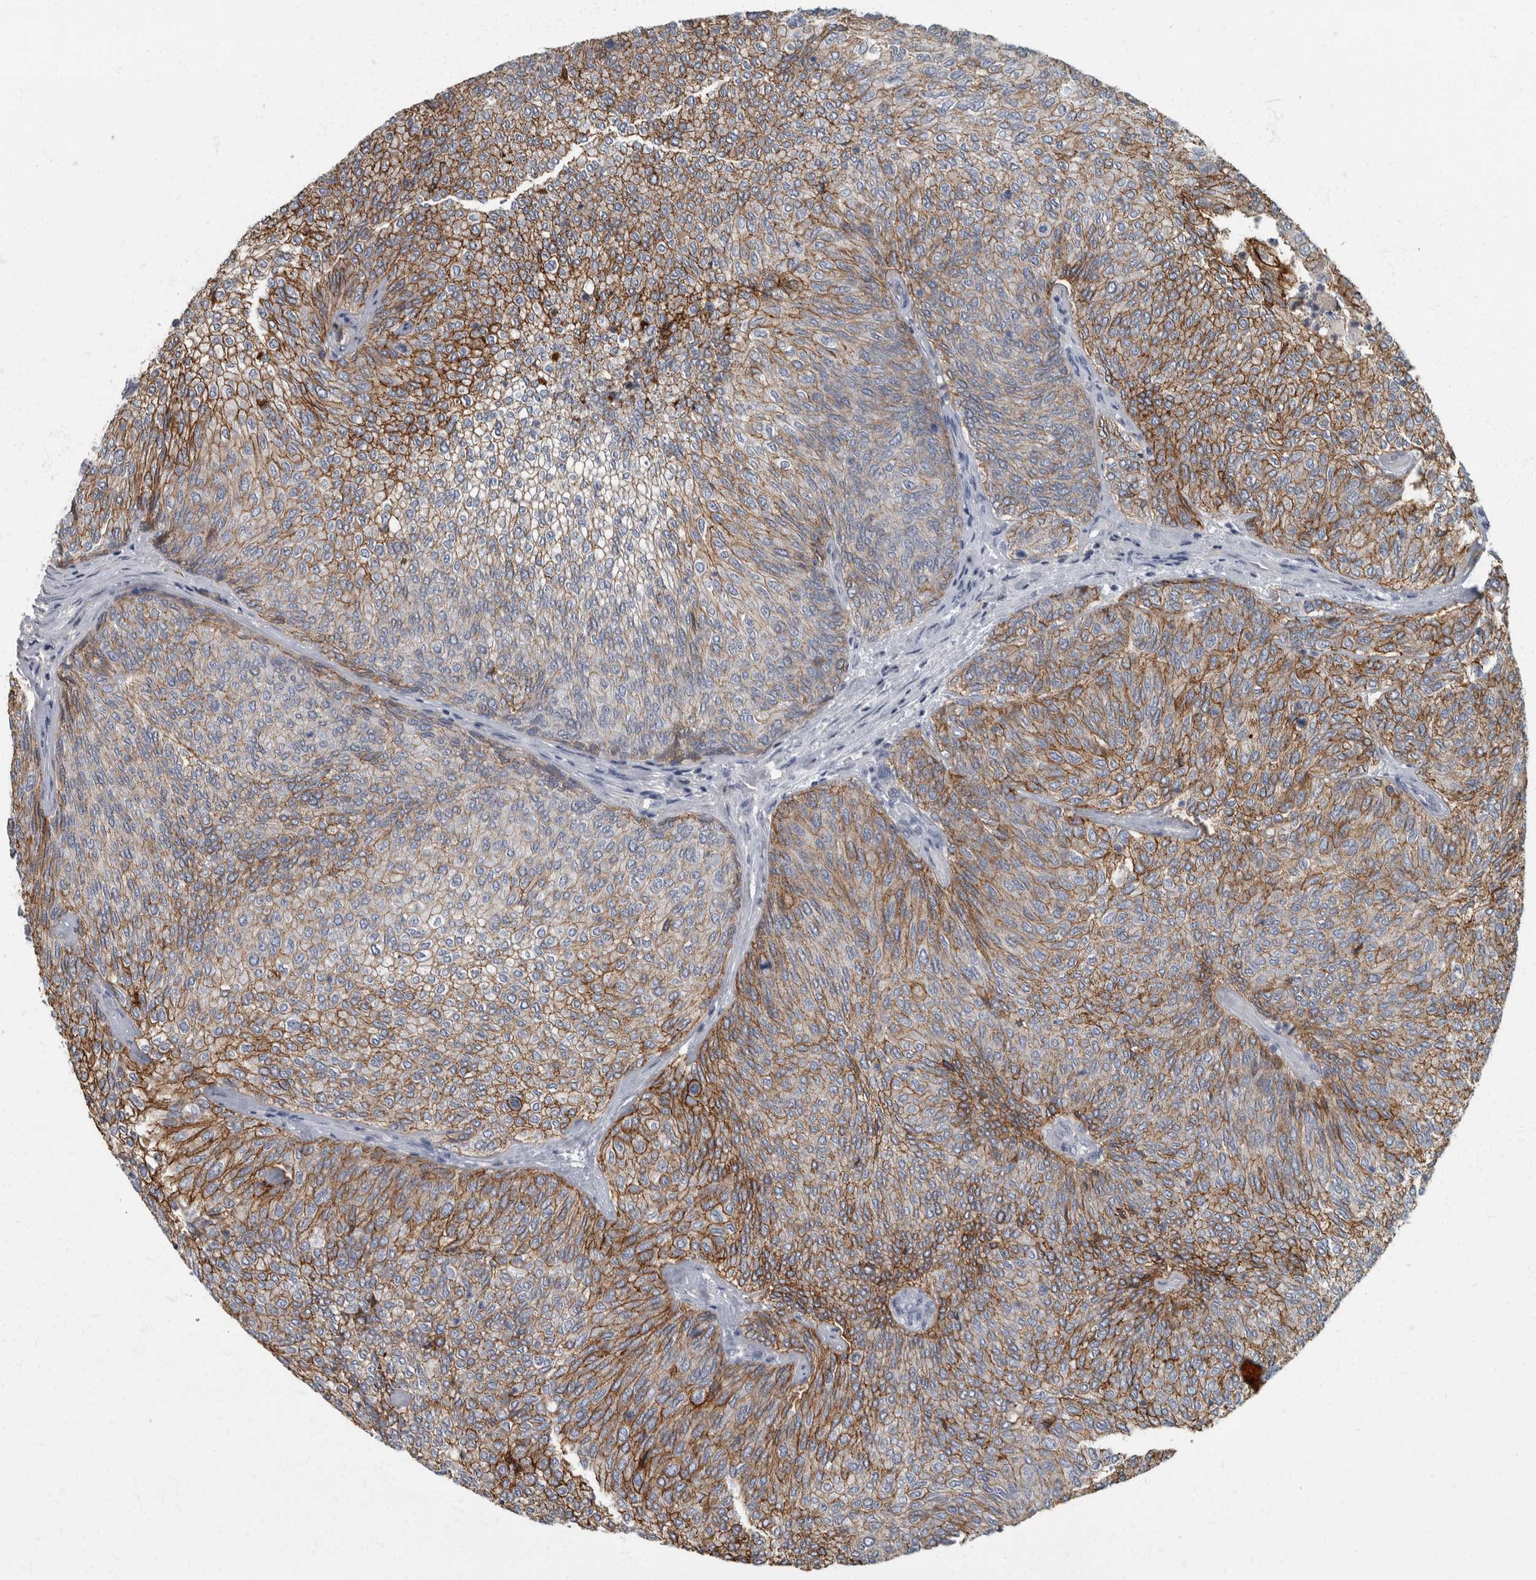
{"staining": {"intensity": "strong", "quantity": "25%-75%", "location": "cytoplasmic/membranous"}, "tissue": "urothelial cancer", "cell_type": "Tumor cells", "image_type": "cancer", "snomed": [{"axis": "morphology", "description": "Urothelial carcinoma, Low grade"}, {"axis": "topography", "description": "Urinary bladder"}], "caption": "The image reveals staining of low-grade urothelial carcinoma, revealing strong cytoplasmic/membranous protein positivity (brown color) within tumor cells. (IHC, brightfield microscopy, high magnification).", "gene": "DSG2", "patient": {"sex": "female", "age": 79}}